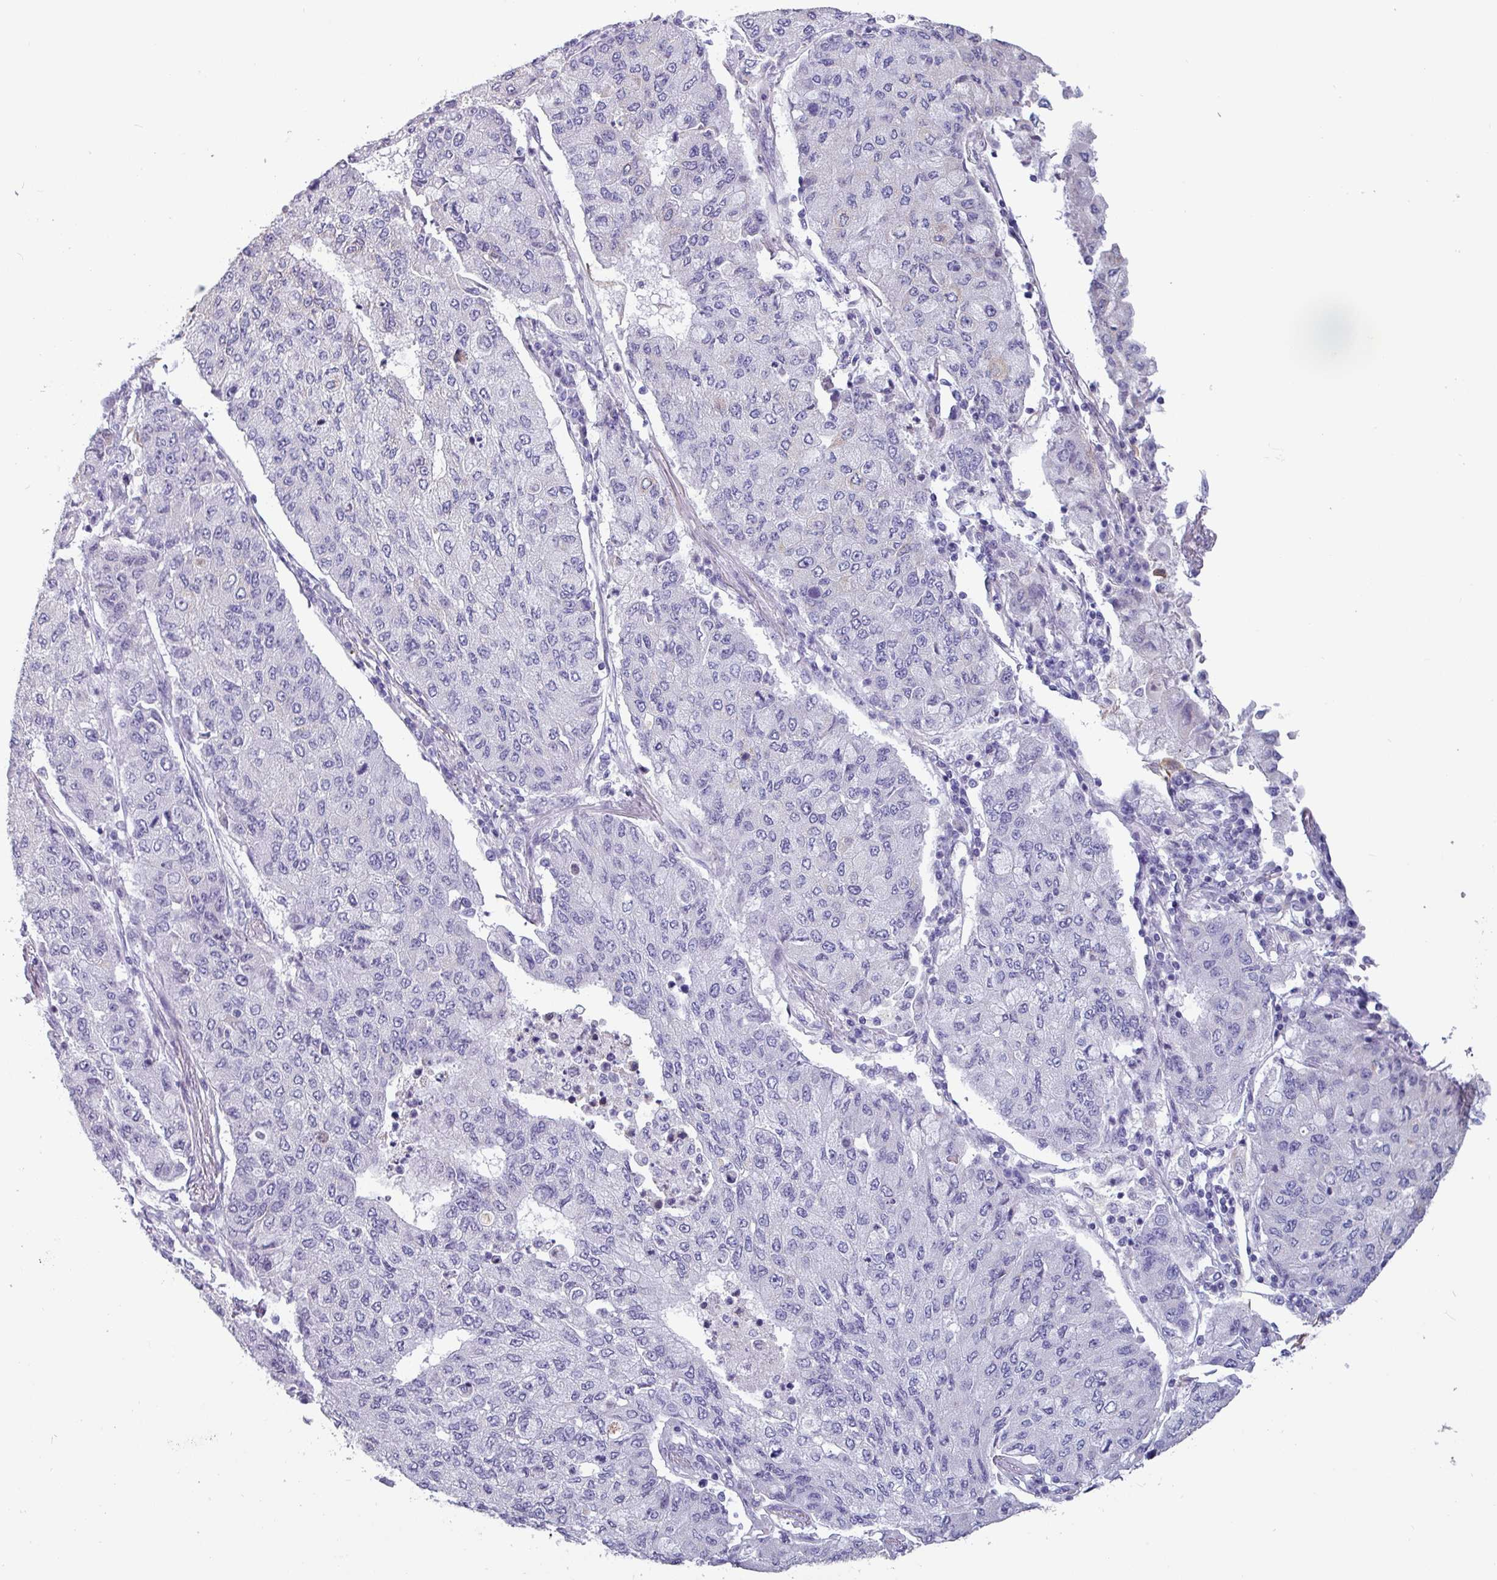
{"staining": {"intensity": "negative", "quantity": "none", "location": "none"}, "tissue": "lung cancer", "cell_type": "Tumor cells", "image_type": "cancer", "snomed": [{"axis": "morphology", "description": "Squamous cell carcinoma, NOS"}, {"axis": "topography", "description": "Lung"}], "caption": "There is no significant staining in tumor cells of squamous cell carcinoma (lung).", "gene": "CAMK1", "patient": {"sex": "male", "age": 74}}